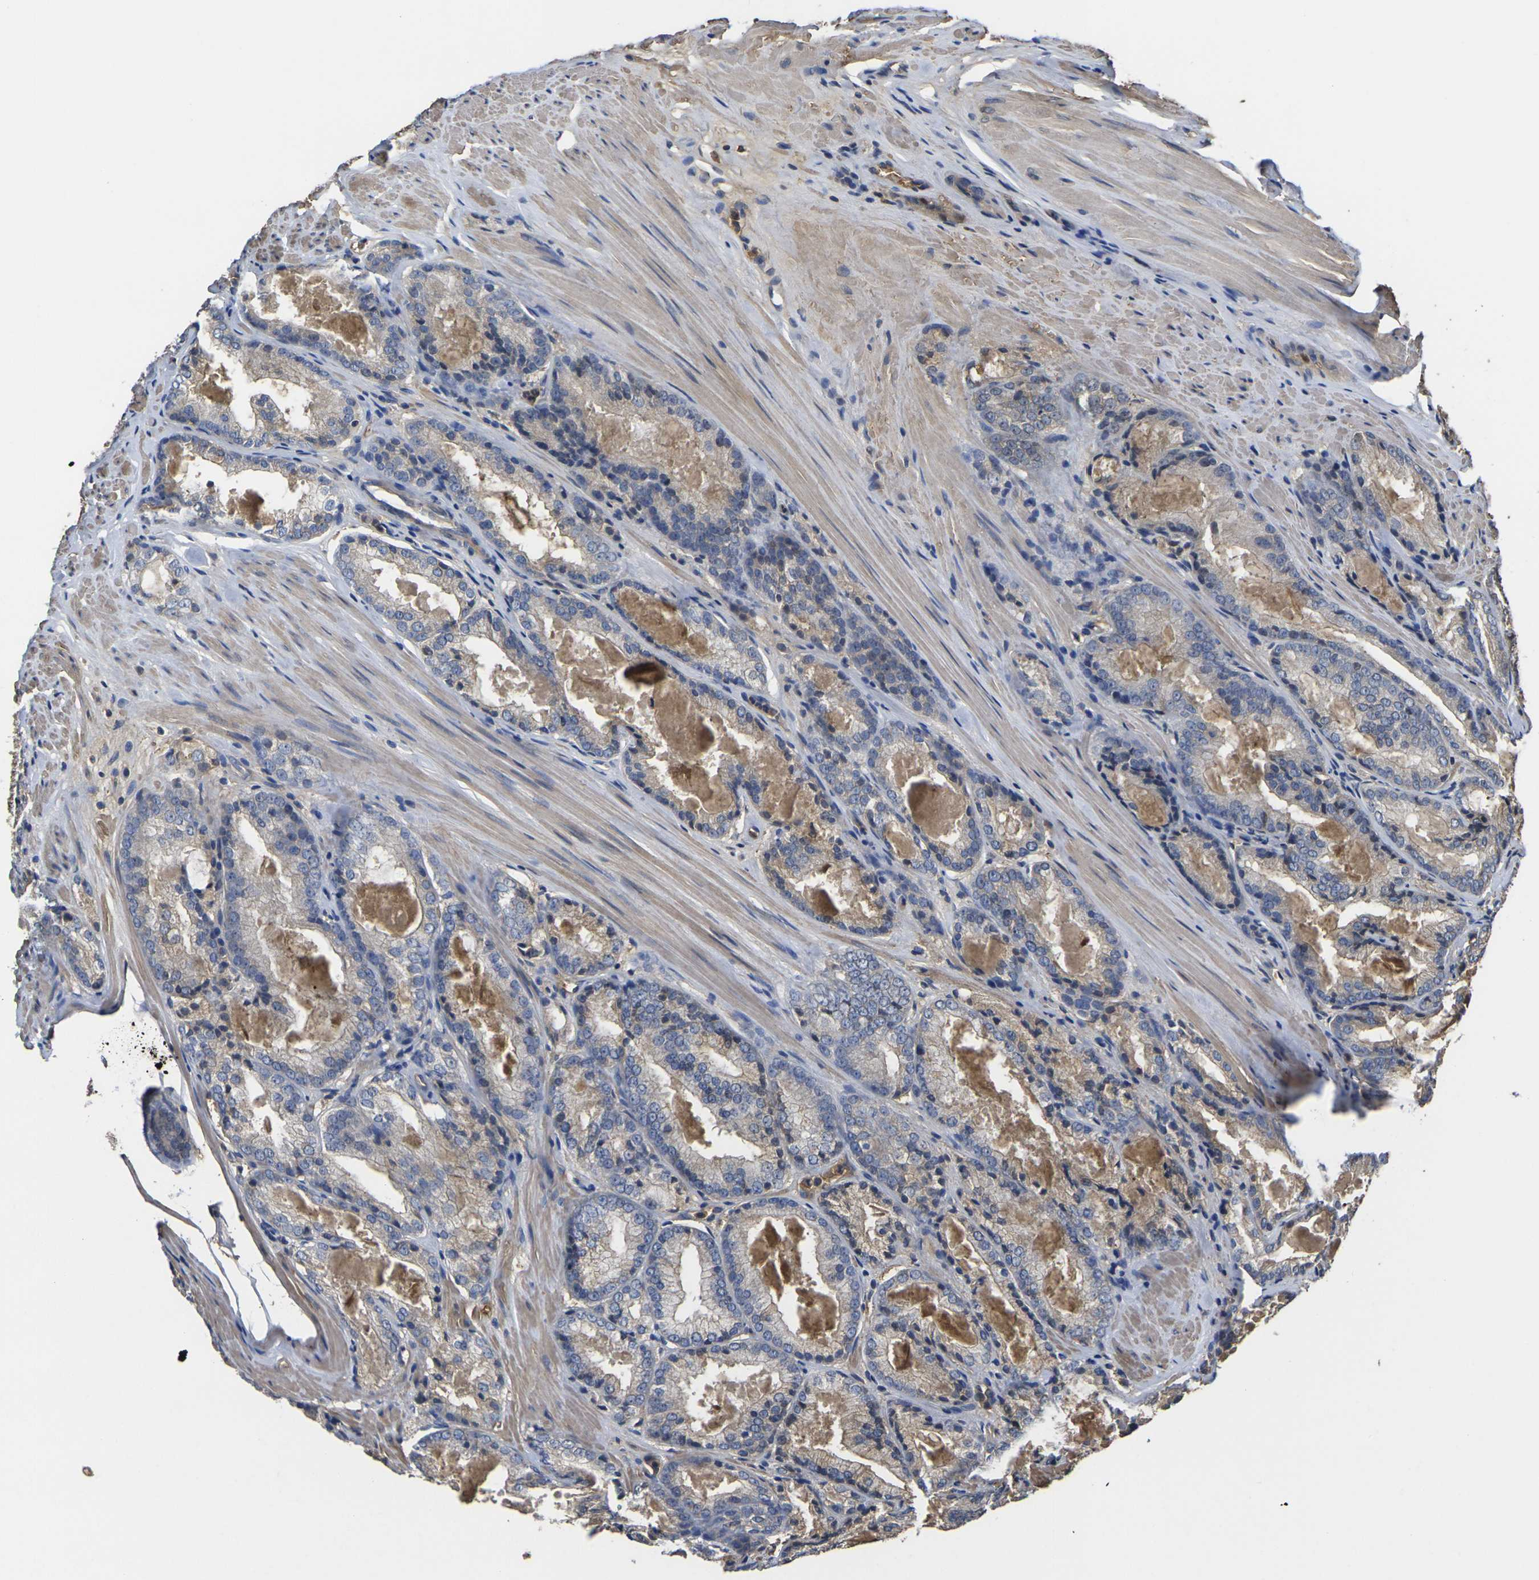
{"staining": {"intensity": "weak", "quantity": "25%-75%", "location": "cytoplasmic/membranous"}, "tissue": "prostate cancer", "cell_type": "Tumor cells", "image_type": "cancer", "snomed": [{"axis": "morphology", "description": "Adenocarcinoma, Low grade"}, {"axis": "topography", "description": "Prostate"}], "caption": "A histopathology image of prostate cancer (adenocarcinoma (low-grade)) stained for a protein demonstrates weak cytoplasmic/membranous brown staining in tumor cells.", "gene": "HSPG2", "patient": {"sex": "male", "age": 64}}